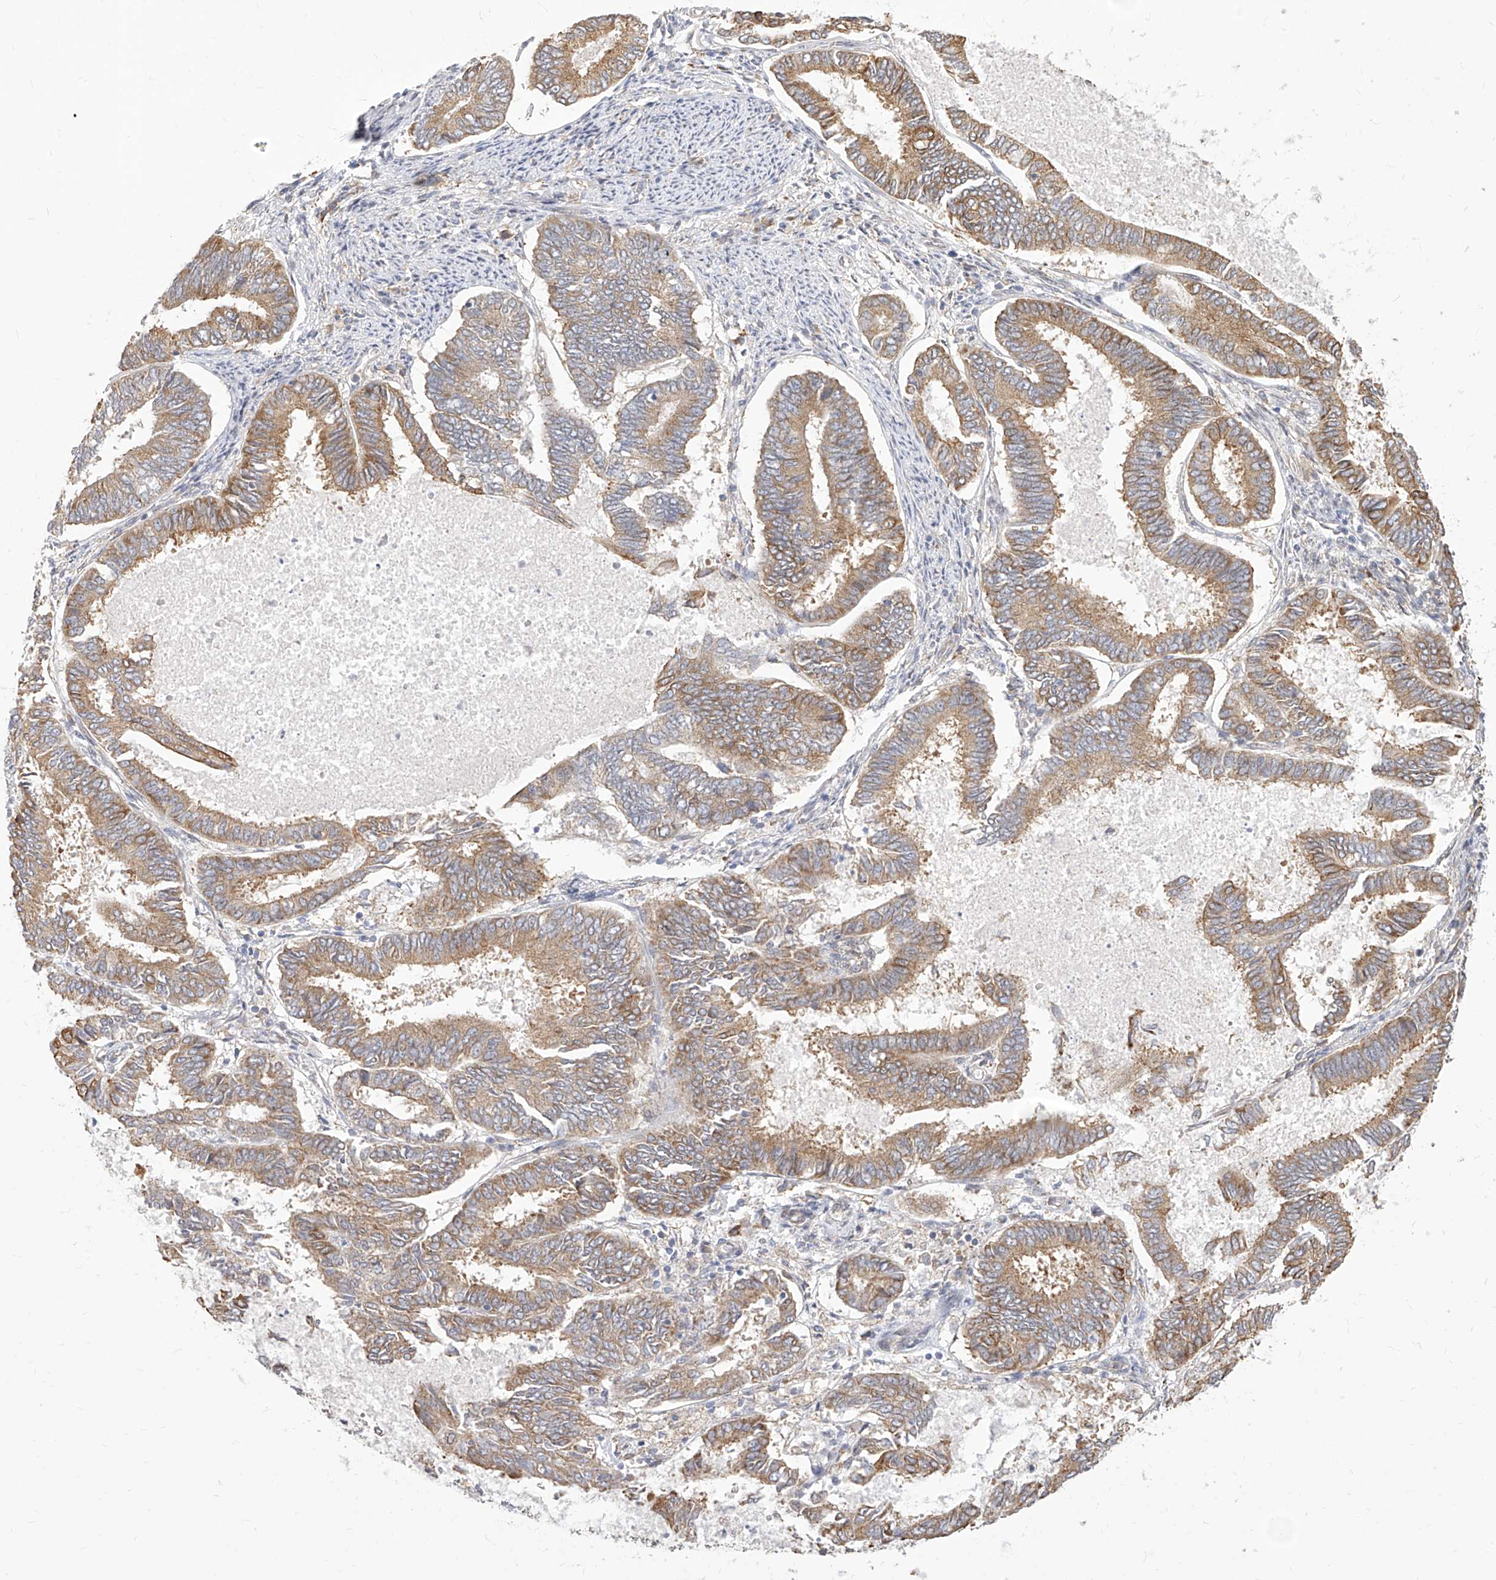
{"staining": {"intensity": "moderate", "quantity": ">75%", "location": "cytoplasmic/membranous"}, "tissue": "endometrial cancer", "cell_type": "Tumor cells", "image_type": "cancer", "snomed": [{"axis": "morphology", "description": "Adenocarcinoma, NOS"}, {"axis": "topography", "description": "Endometrium"}], "caption": "Moderate cytoplasmic/membranous protein staining is present in approximately >75% of tumor cells in endometrial cancer (adenocarcinoma).", "gene": "FAM83B", "patient": {"sex": "female", "age": 86}}